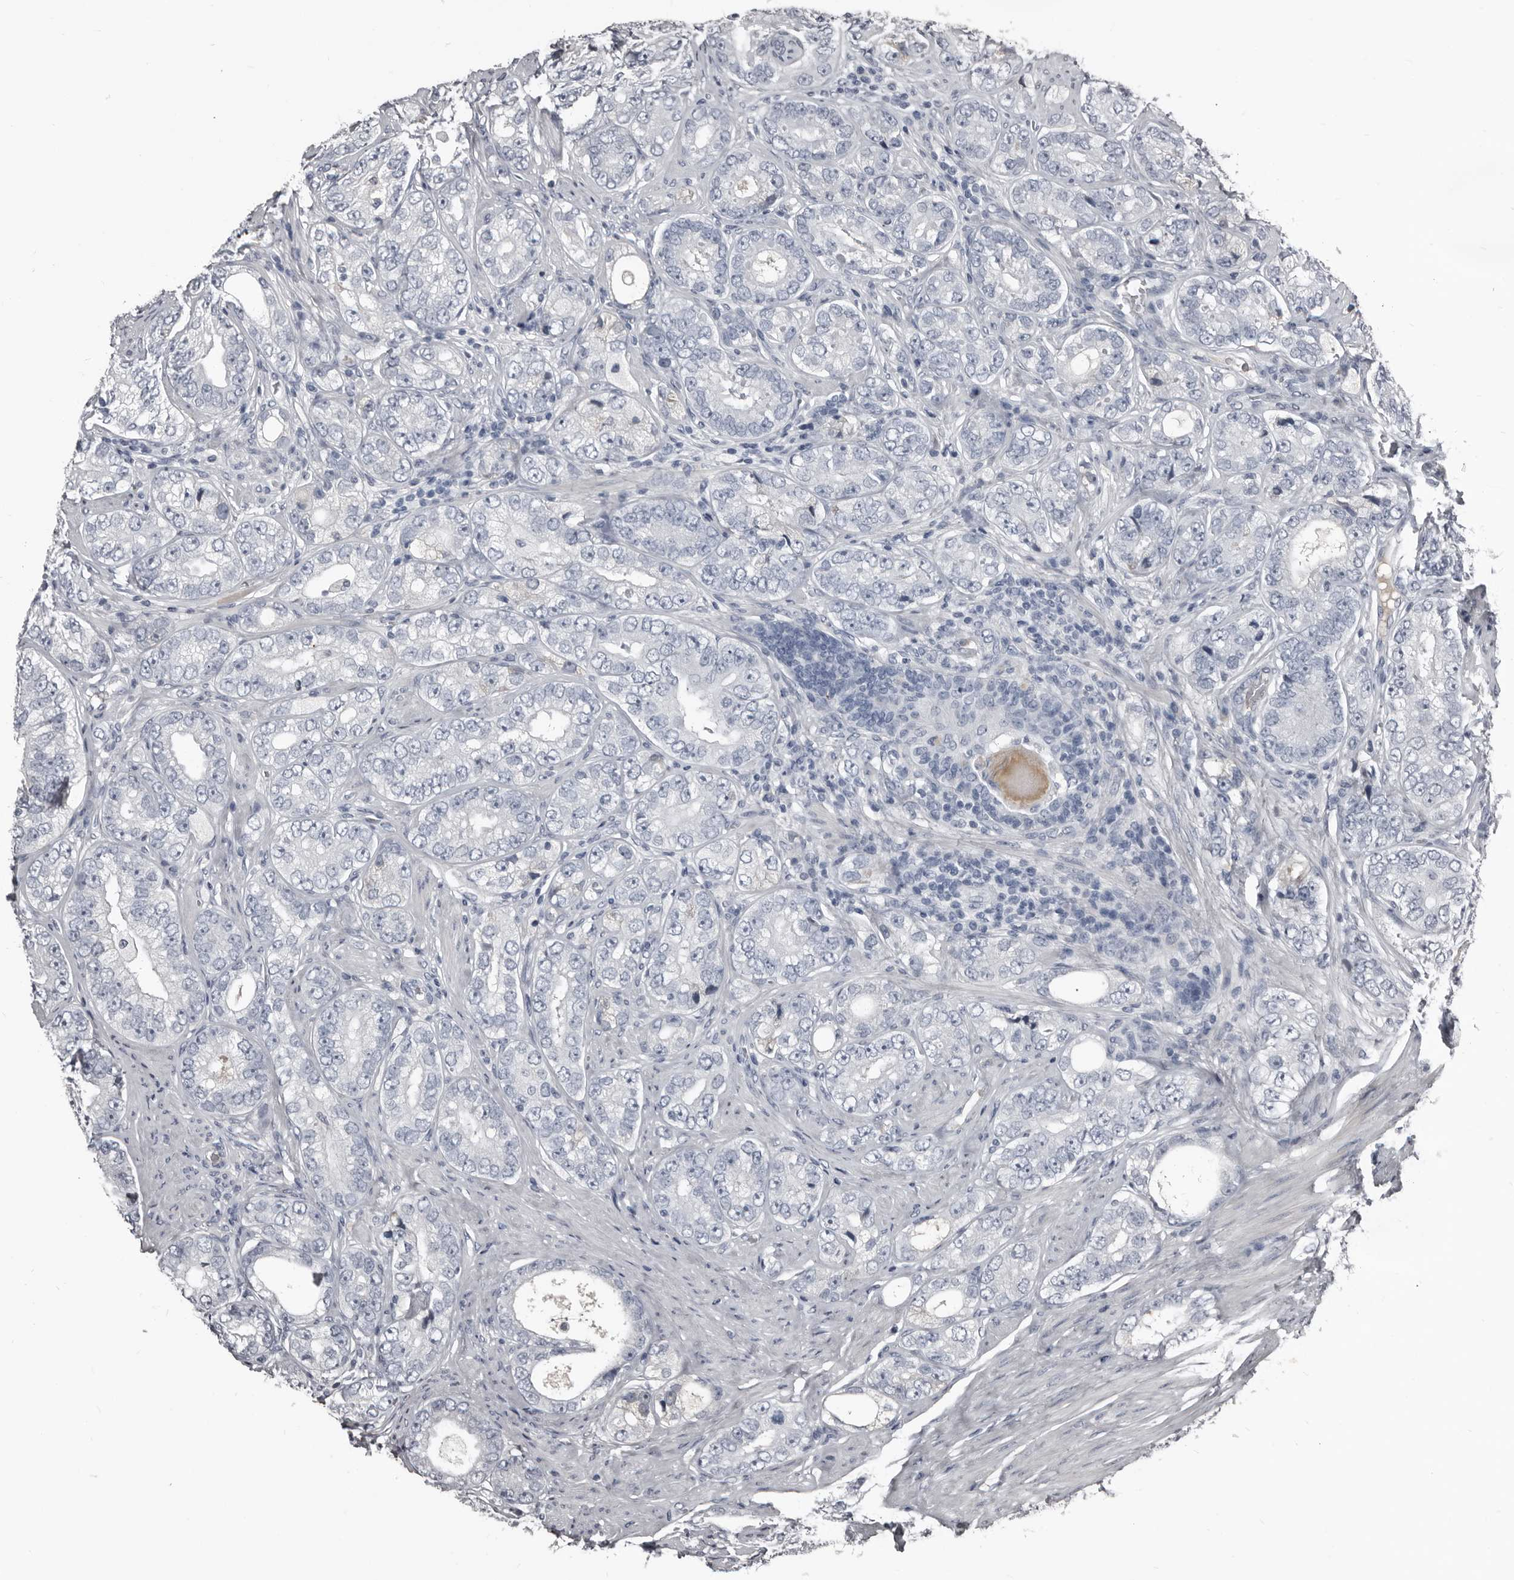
{"staining": {"intensity": "negative", "quantity": "none", "location": "none"}, "tissue": "prostate cancer", "cell_type": "Tumor cells", "image_type": "cancer", "snomed": [{"axis": "morphology", "description": "Adenocarcinoma, High grade"}, {"axis": "topography", "description": "Prostate"}], "caption": "An immunohistochemistry image of adenocarcinoma (high-grade) (prostate) is shown. There is no staining in tumor cells of adenocarcinoma (high-grade) (prostate).", "gene": "GREB1", "patient": {"sex": "male", "age": 56}}